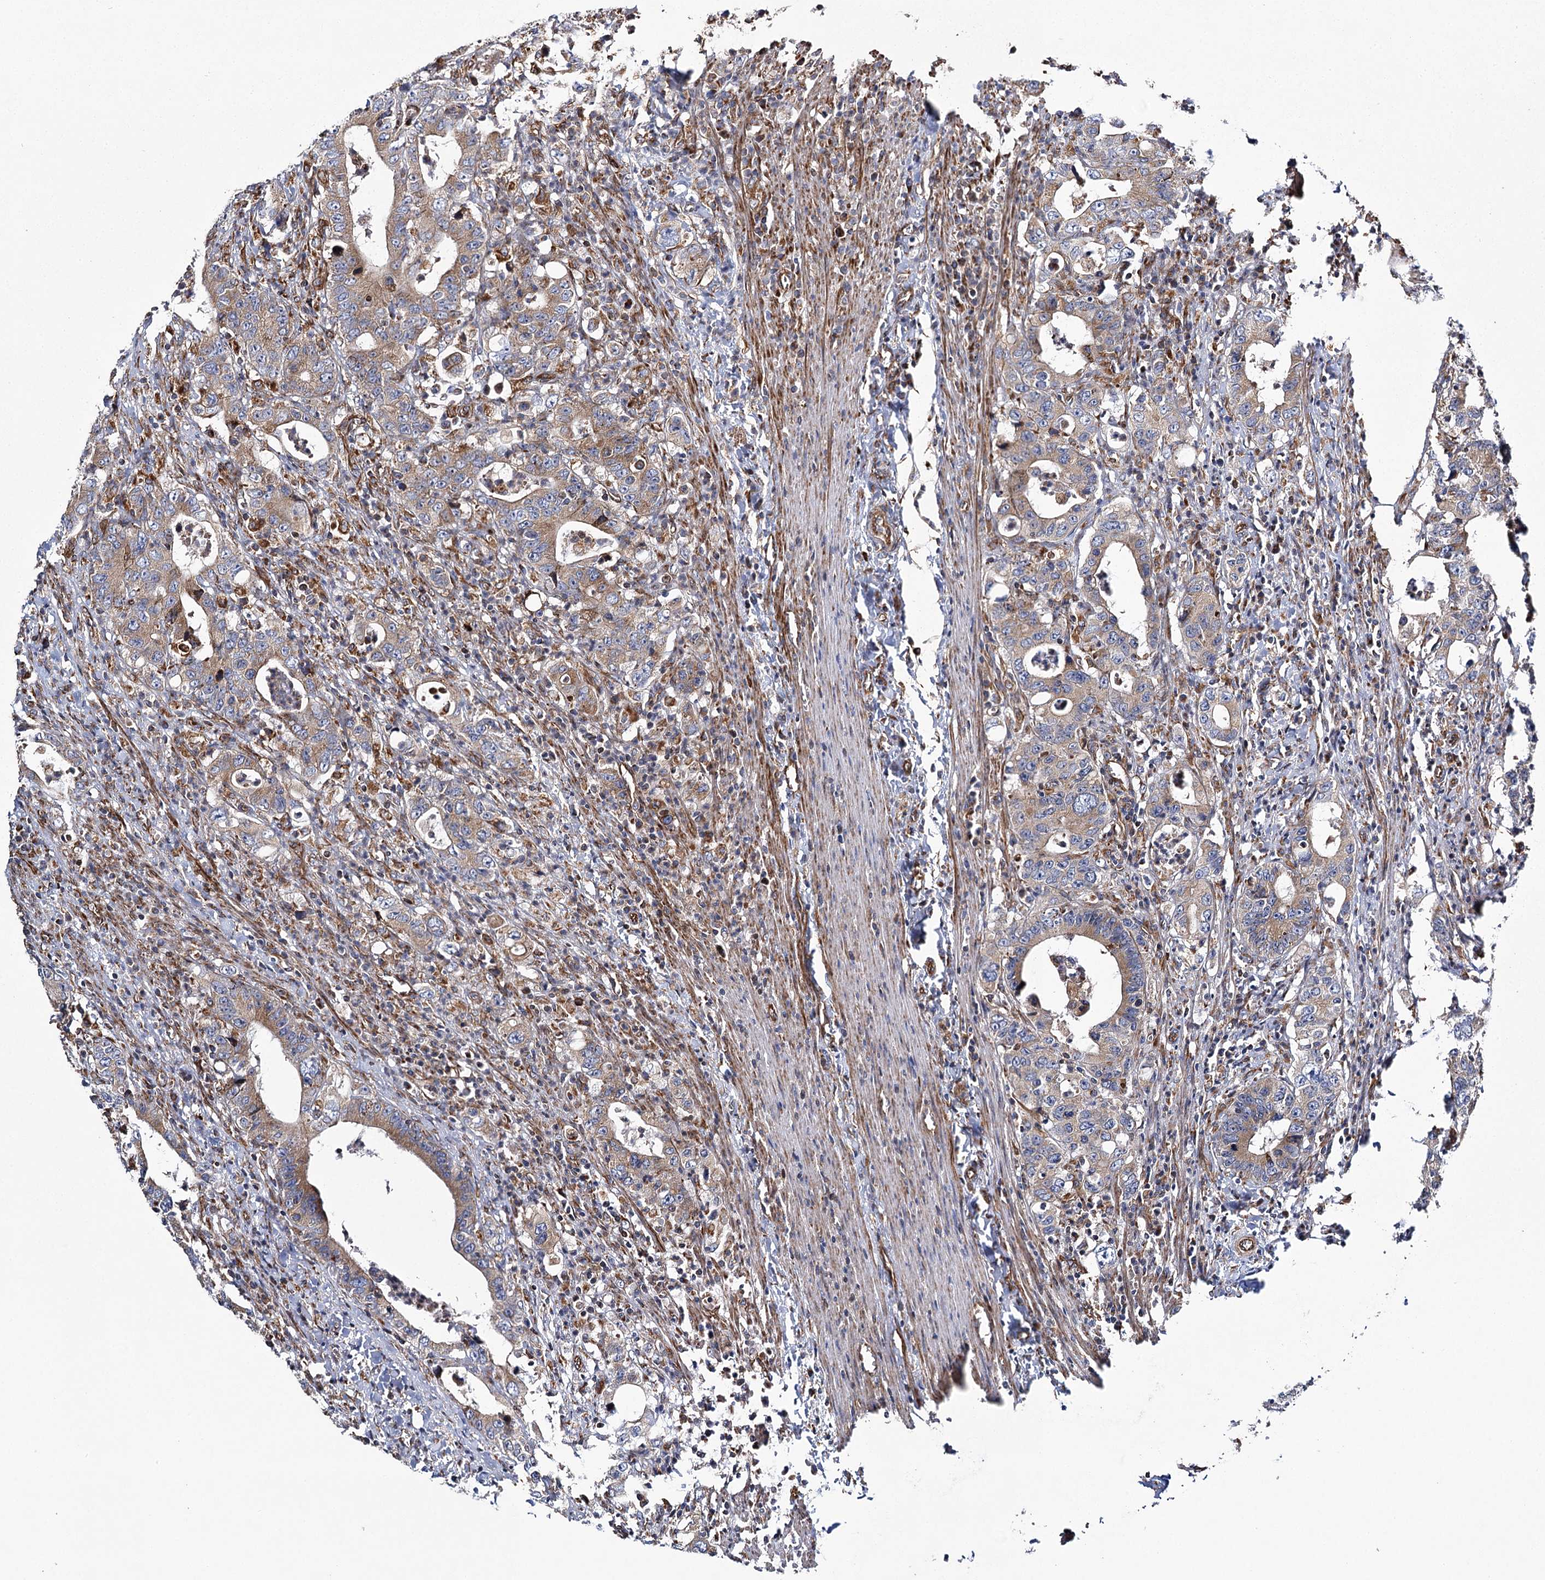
{"staining": {"intensity": "weak", "quantity": ">75%", "location": "cytoplasmic/membranous"}, "tissue": "colorectal cancer", "cell_type": "Tumor cells", "image_type": "cancer", "snomed": [{"axis": "morphology", "description": "Adenocarcinoma, NOS"}, {"axis": "topography", "description": "Colon"}], "caption": "A histopathology image of colorectal cancer stained for a protein exhibits weak cytoplasmic/membranous brown staining in tumor cells. The protein is shown in brown color, while the nuclei are stained blue.", "gene": "THUMPD3", "patient": {"sex": "female", "age": 75}}